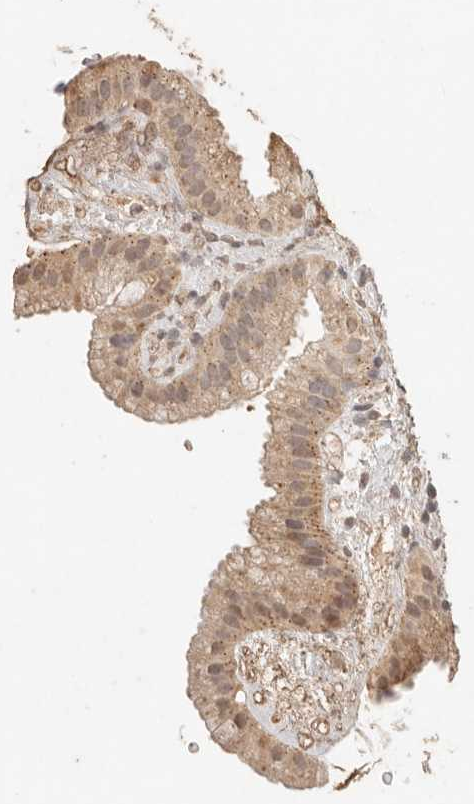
{"staining": {"intensity": "moderate", "quantity": ">75%", "location": "cytoplasmic/membranous,nuclear"}, "tissue": "gallbladder", "cell_type": "Glandular cells", "image_type": "normal", "snomed": [{"axis": "morphology", "description": "Normal tissue, NOS"}, {"axis": "topography", "description": "Gallbladder"}], "caption": "Gallbladder stained with IHC demonstrates moderate cytoplasmic/membranous,nuclear expression in about >75% of glandular cells. (DAB (3,3'-diaminobenzidine) IHC, brown staining for protein, blue staining for nuclei).", "gene": "LMO4", "patient": {"sex": "female", "age": 64}}